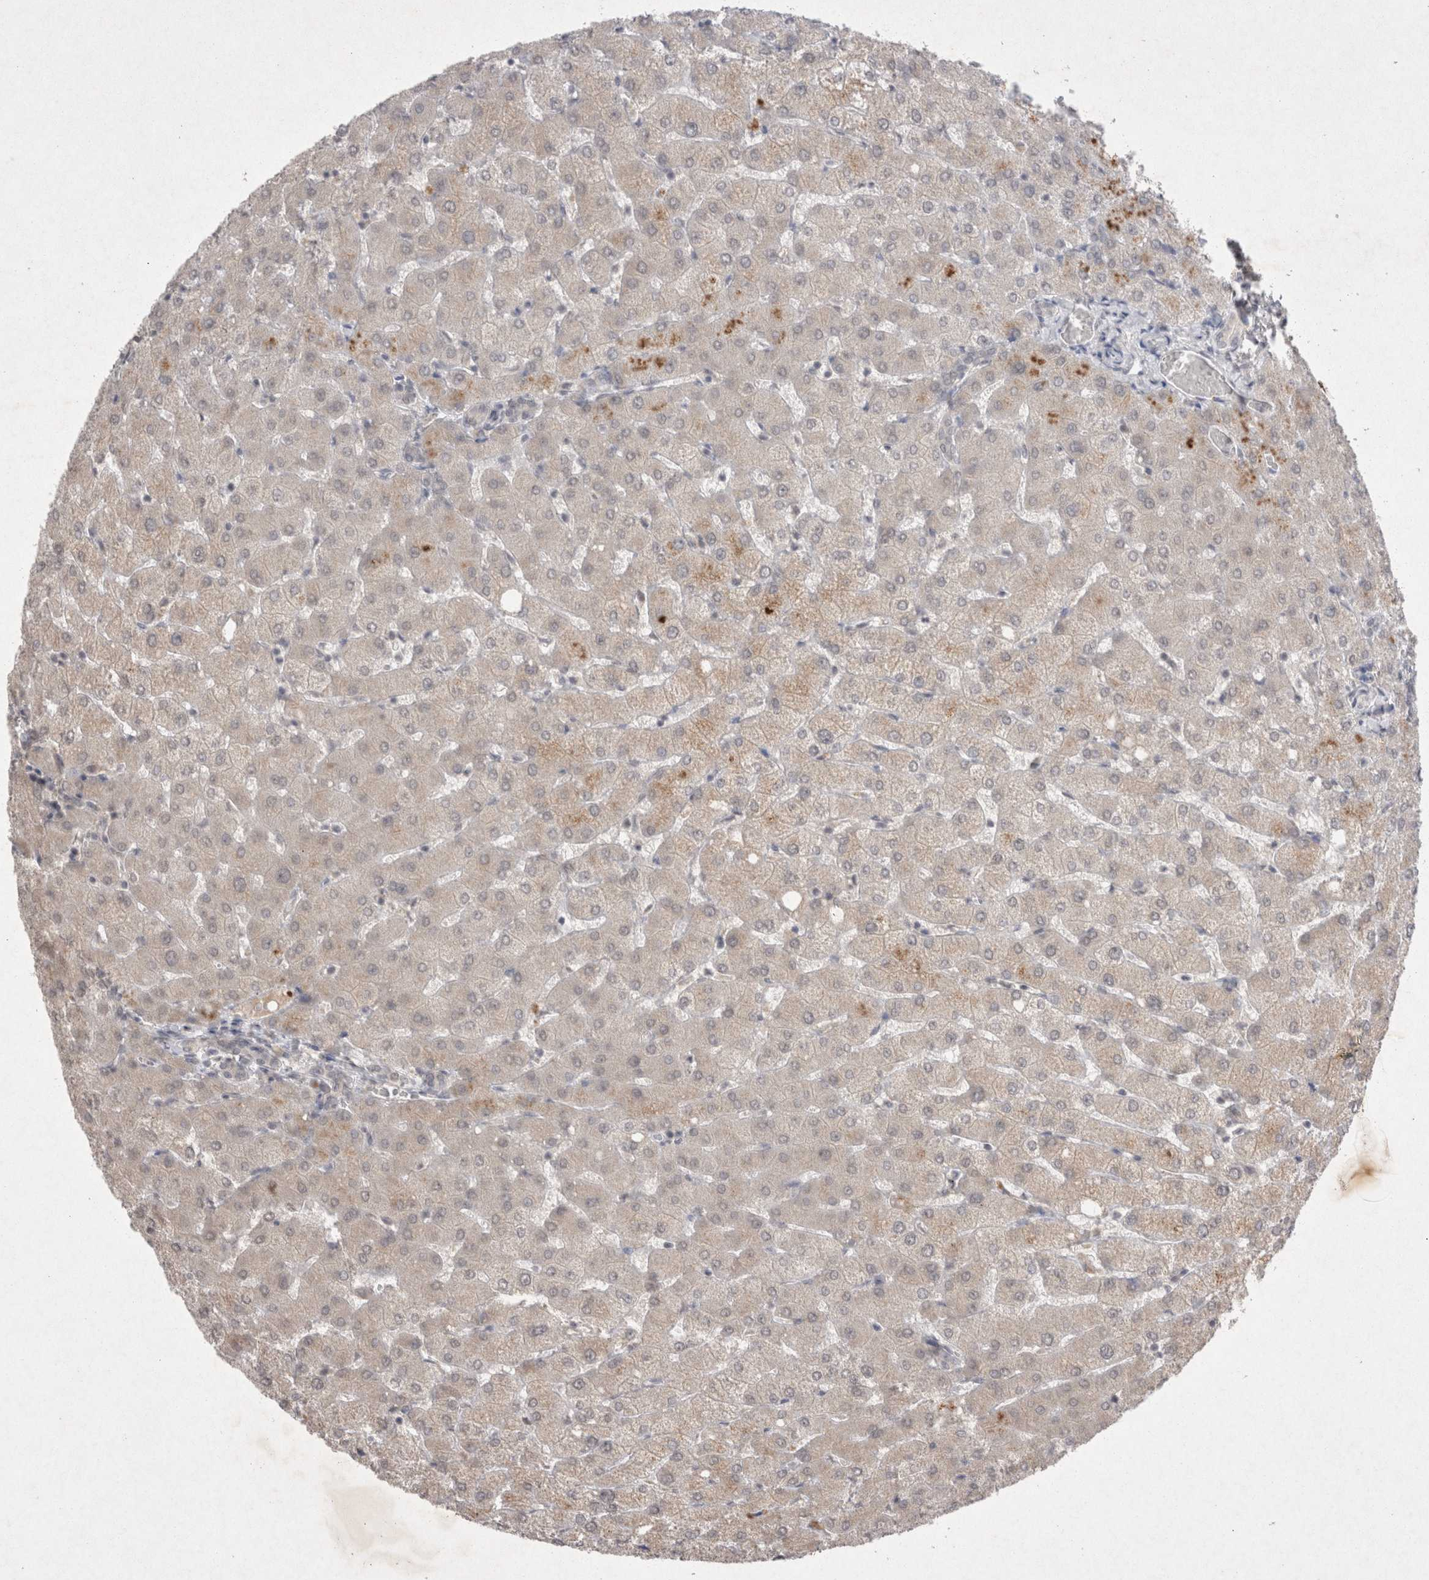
{"staining": {"intensity": "negative", "quantity": "none", "location": "none"}, "tissue": "liver", "cell_type": "Cholangiocytes", "image_type": "normal", "snomed": [{"axis": "morphology", "description": "Normal tissue, NOS"}, {"axis": "topography", "description": "Liver"}], "caption": "High power microscopy micrograph of an immunohistochemistry (IHC) image of unremarkable liver, revealing no significant positivity in cholangiocytes.", "gene": "LYVE1", "patient": {"sex": "female", "age": 54}}